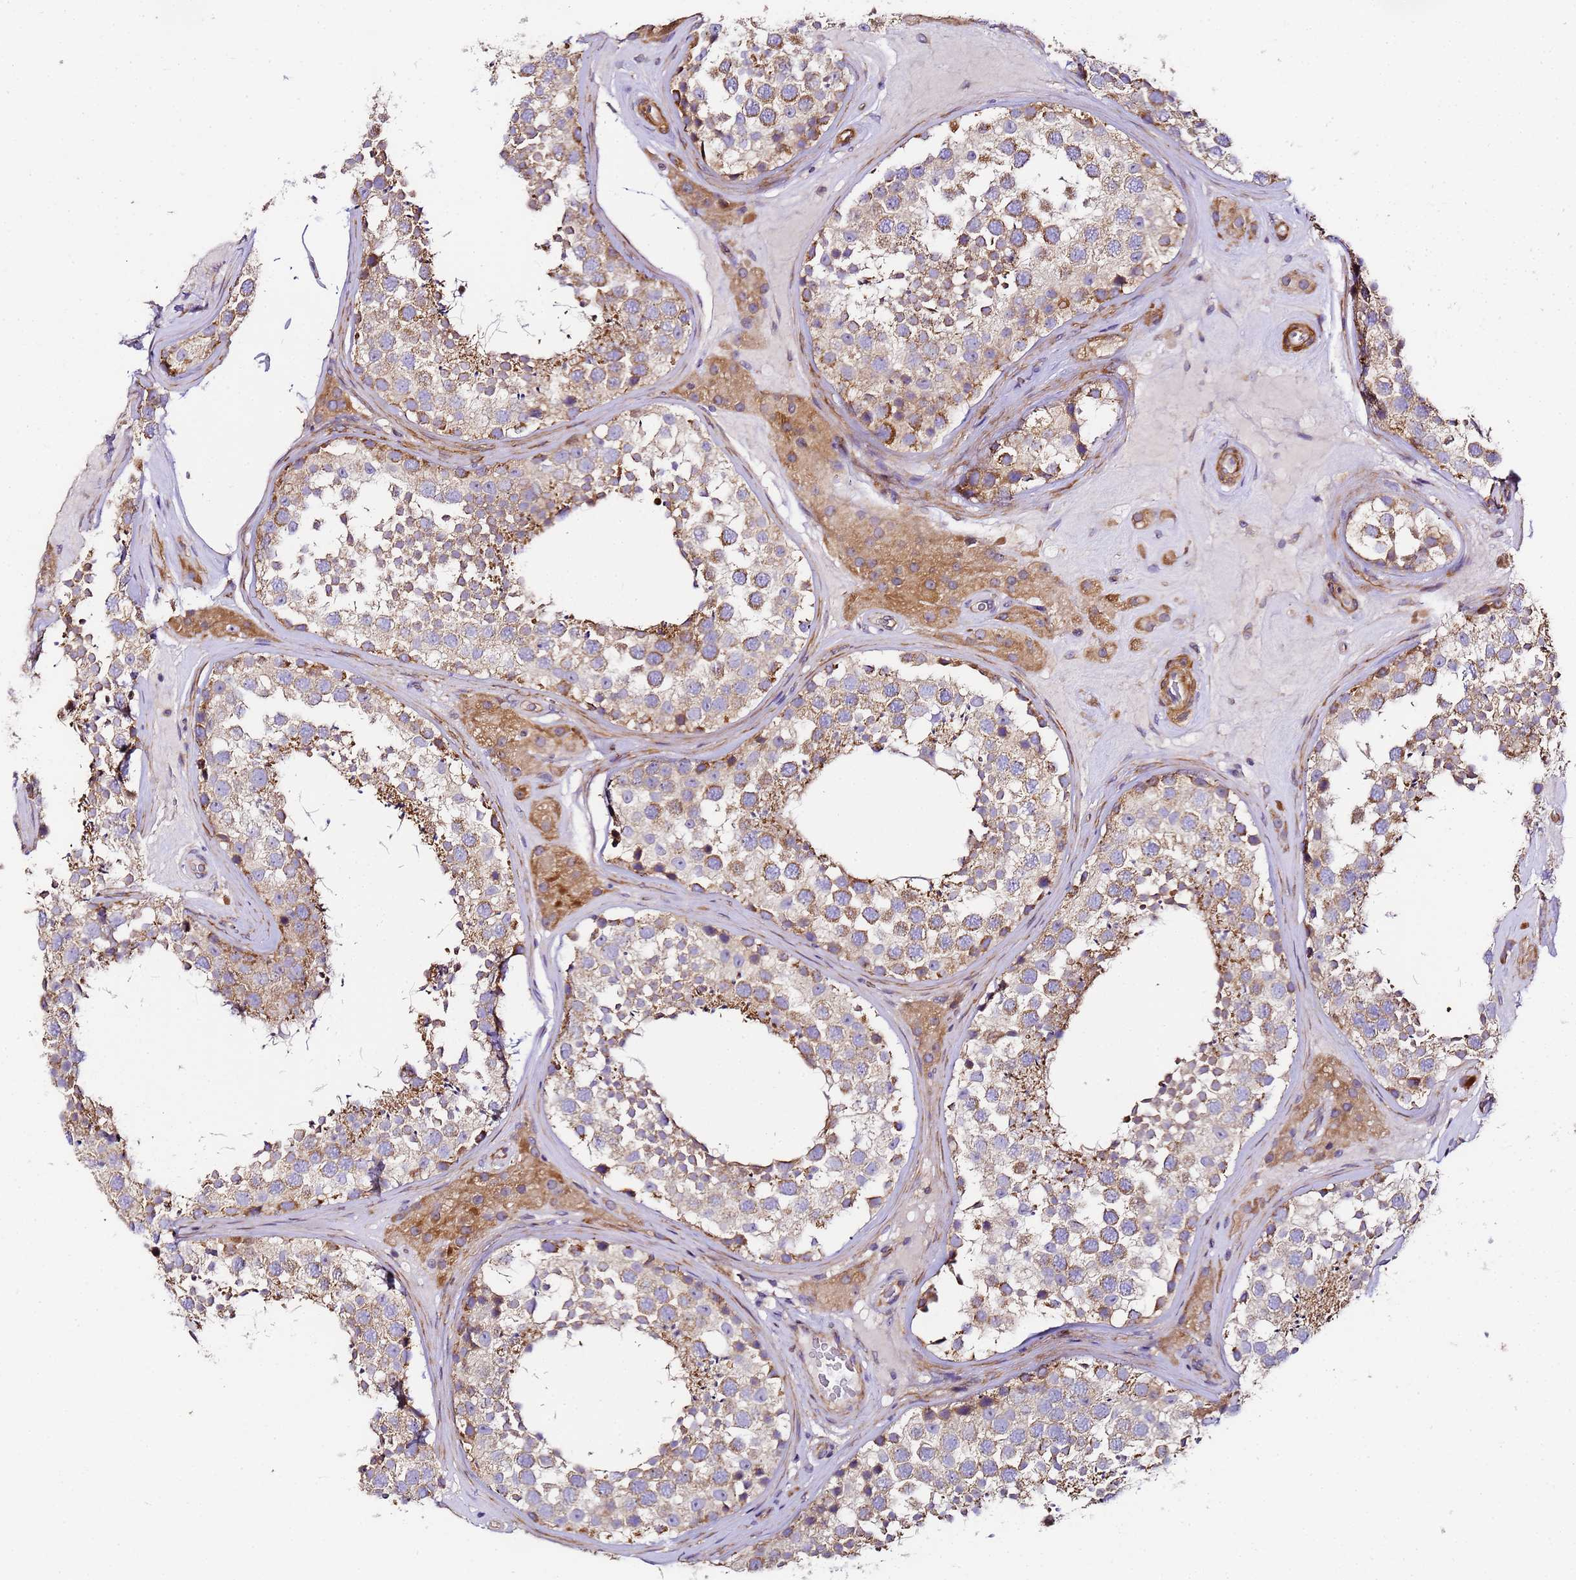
{"staining": {"intensity": "moderate", "quantity": ">75%", "location": "cytoplasmic/membranous"}, "tissue": "testis", "cell_type": "Cells in seminiferous ducts", "image_type": "normal", "snomed": [{"axis": "morphology", "description": "Normal tissue, NOS"}, {"axis": "topography", "description": "Testis"}], "caption": "This is an image of immunohistochemistry (IHC) staining of unremarkable testis, which shows moderate positivity in the cytoplasmic/membranous of cells in seminiferous ducts.", "gene": "RPL13A", "patient": {"sex": "male", "age": 46}}